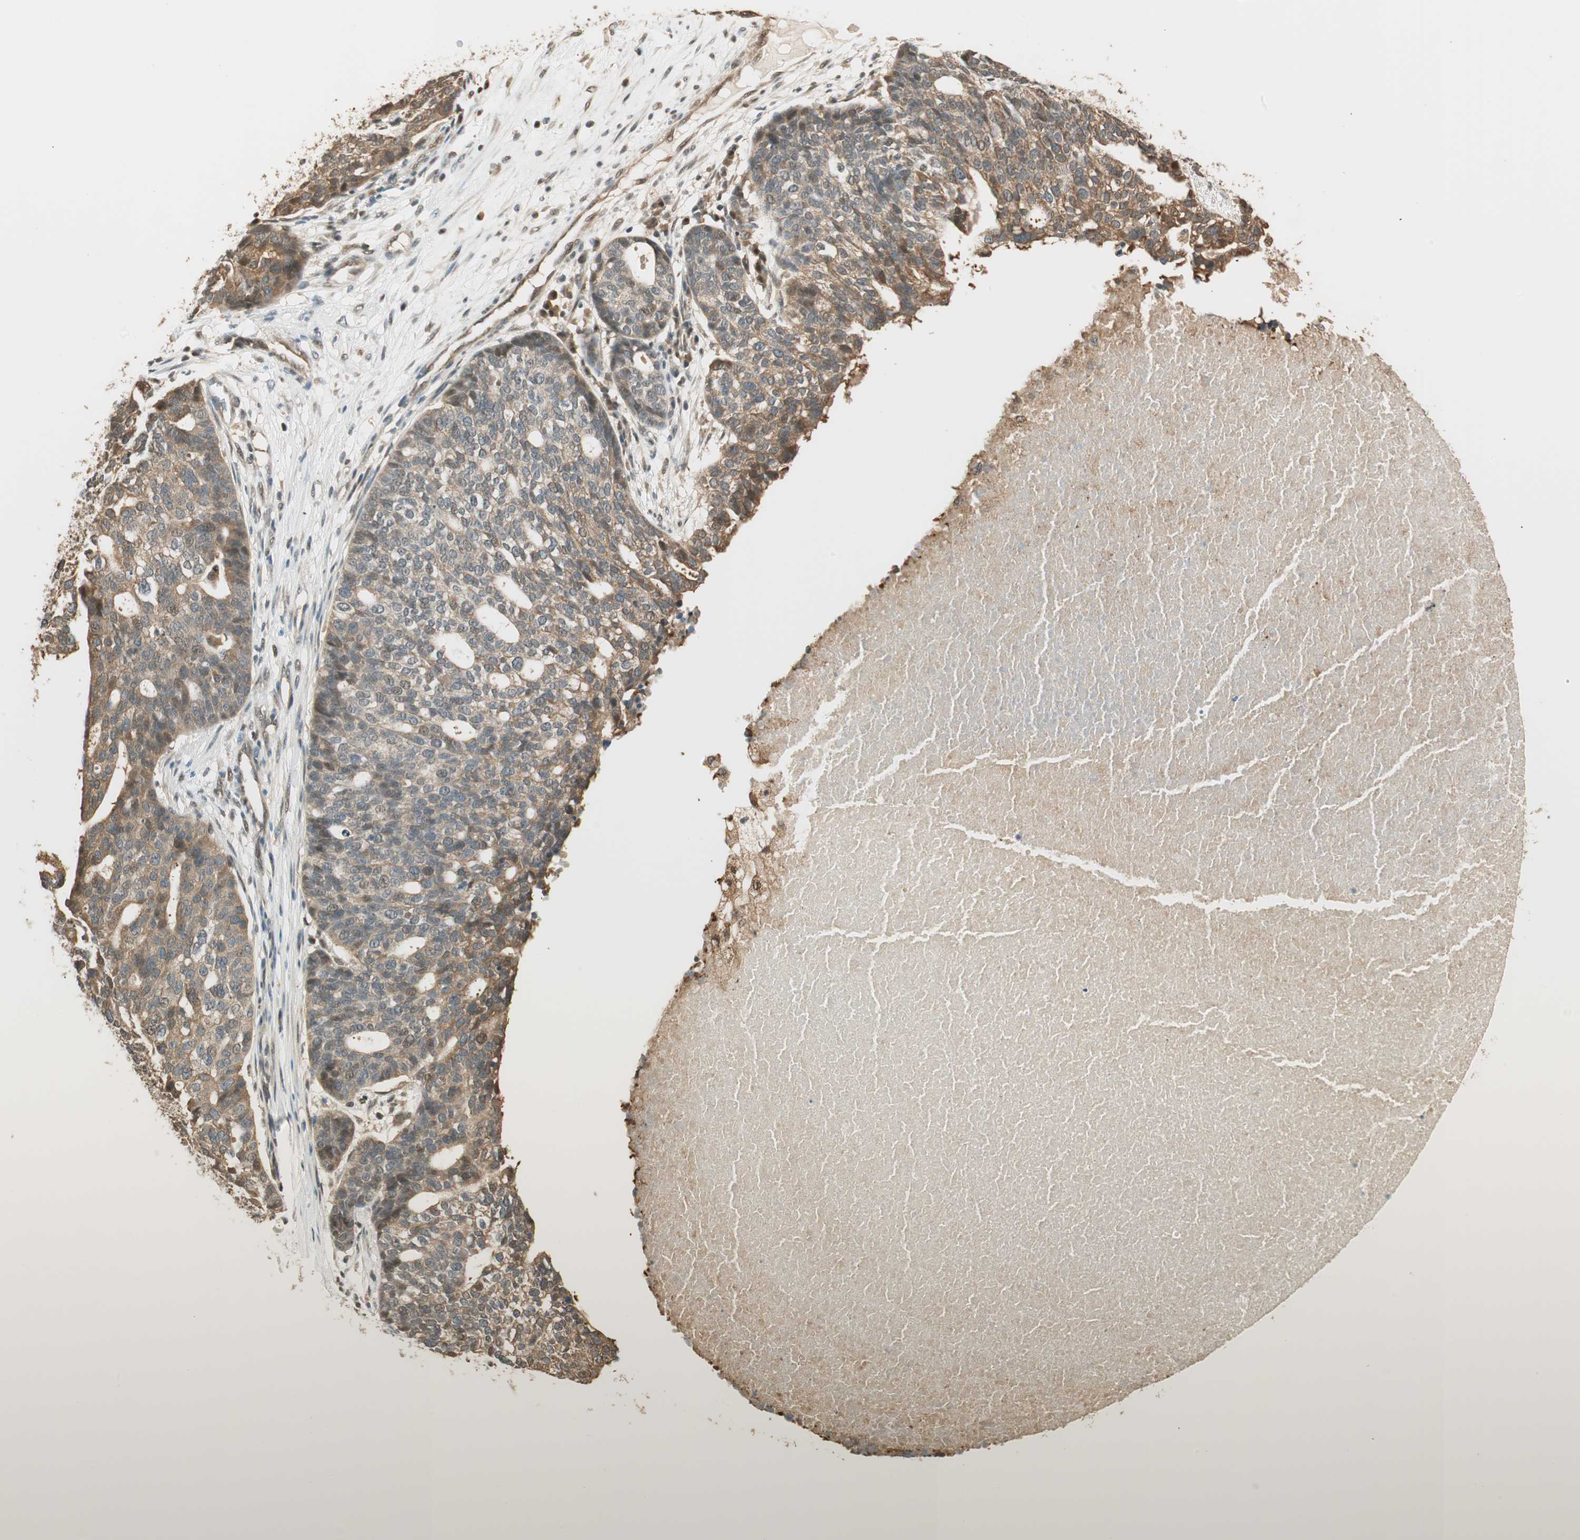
{"staining": {"intensity": "moderate", "quantity": ">75%", "location": "cytoplasmic/membranous,nuclear"}, "tissue": "ovarian cancer", "cell_type": "Tumor cells", "image_type": "cancer", "snomed": [{"axis": "morphology", "description": "Cystadenocarcinoma, serous, NOS"}, {"axis": "topography", "description": "Ovary"}], "caption": "Human ovarian cancer (serous cystadenocarcinoma) stained with a protein marker reveals moderate staining in tumor cells.", "gene": "ZNF443", "patient": {"sex": "female", "age": 59}}